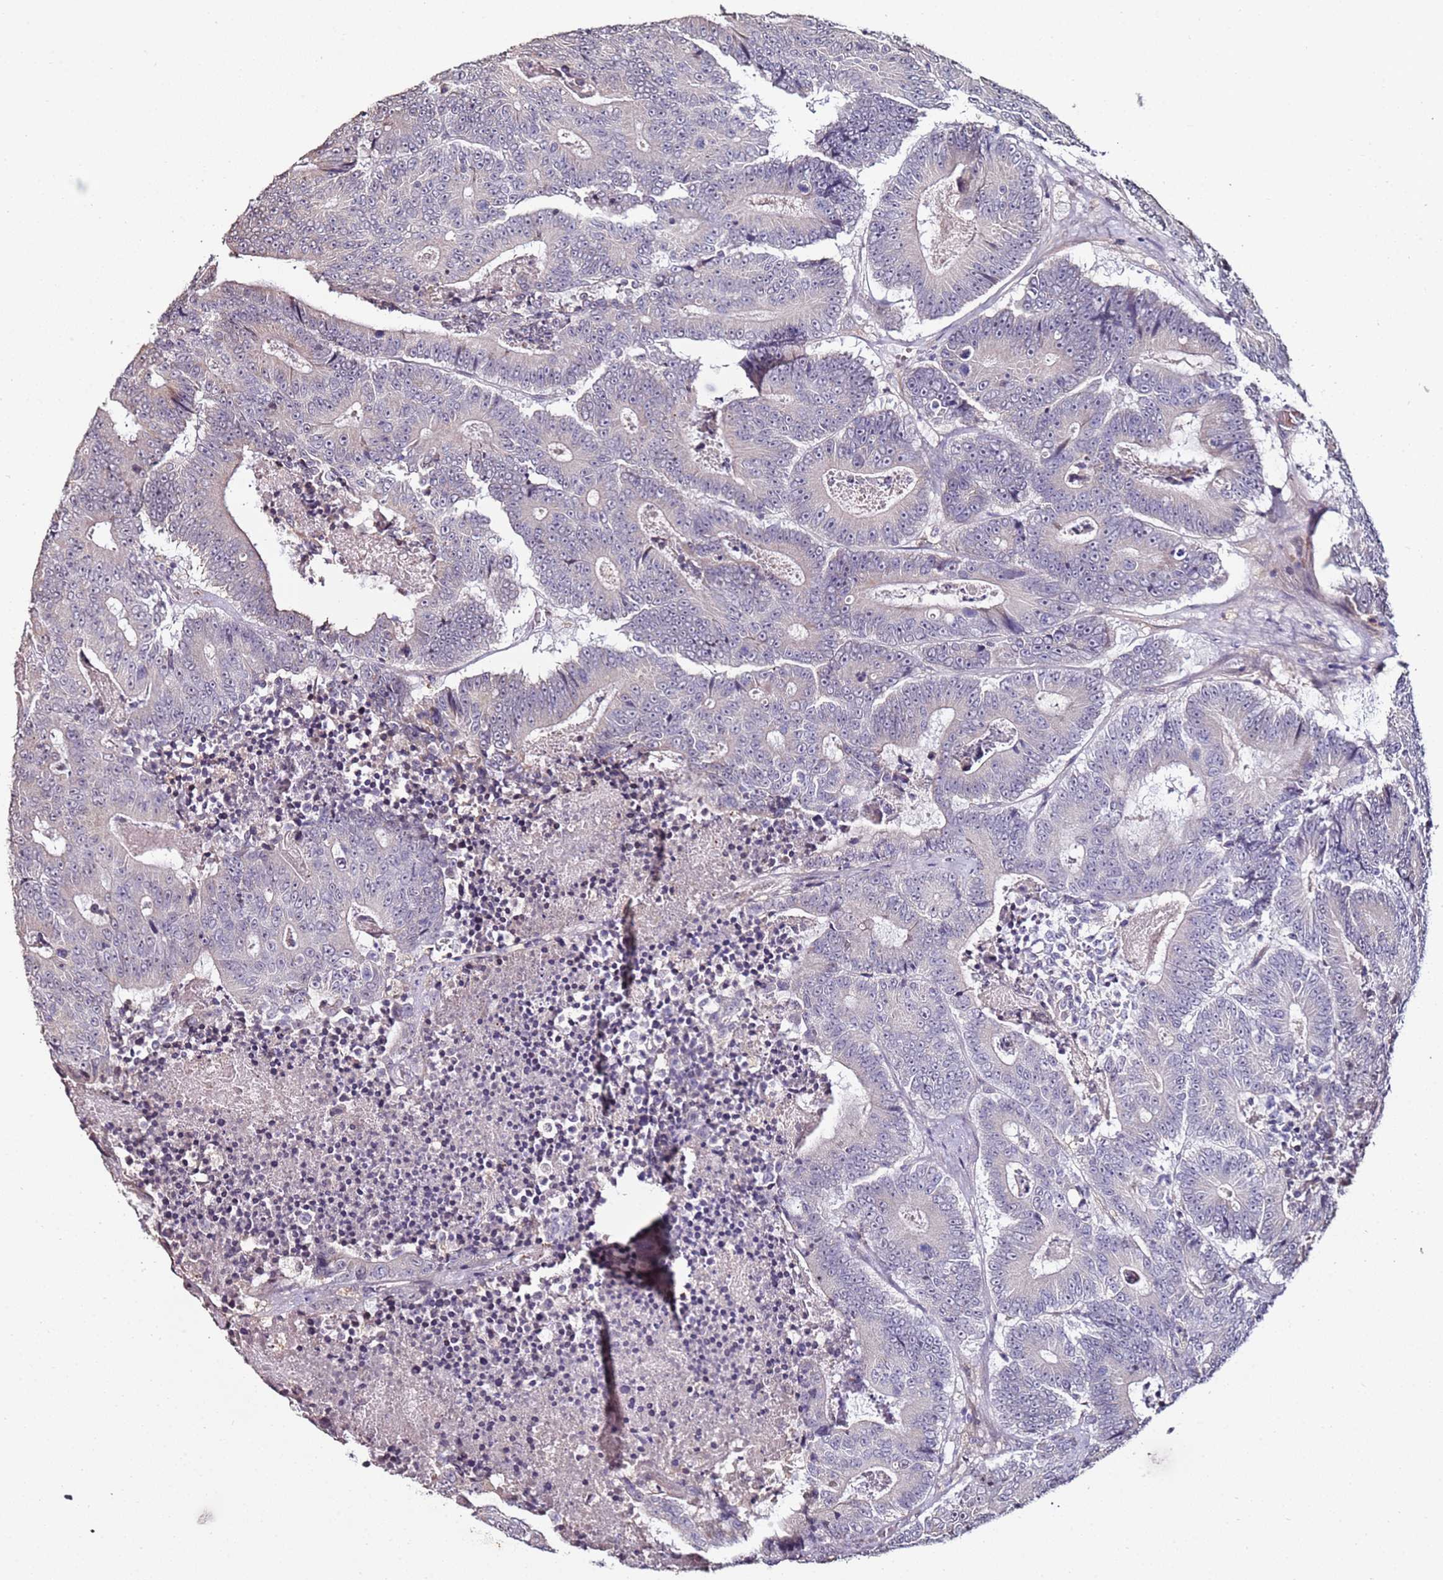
{"staining": {"intensity": "negative", "quantity": "none", "location": "none"}, "tissue": "colorectal cancer", "cell_type": "Tumor cells", "image_type": "cancer", "snomed": [{"axis": "morphology", "description": "Adenocarcinoma, NOS"}, {"axis": "topography", "description": "Colon"}], "caption": "This is an immunohistochemistry image of colorectal adenocarcinoma. There is no staining in tumor cells.", "gene": "C3orf80", "patient": {"sex": "male", "age": 83}}